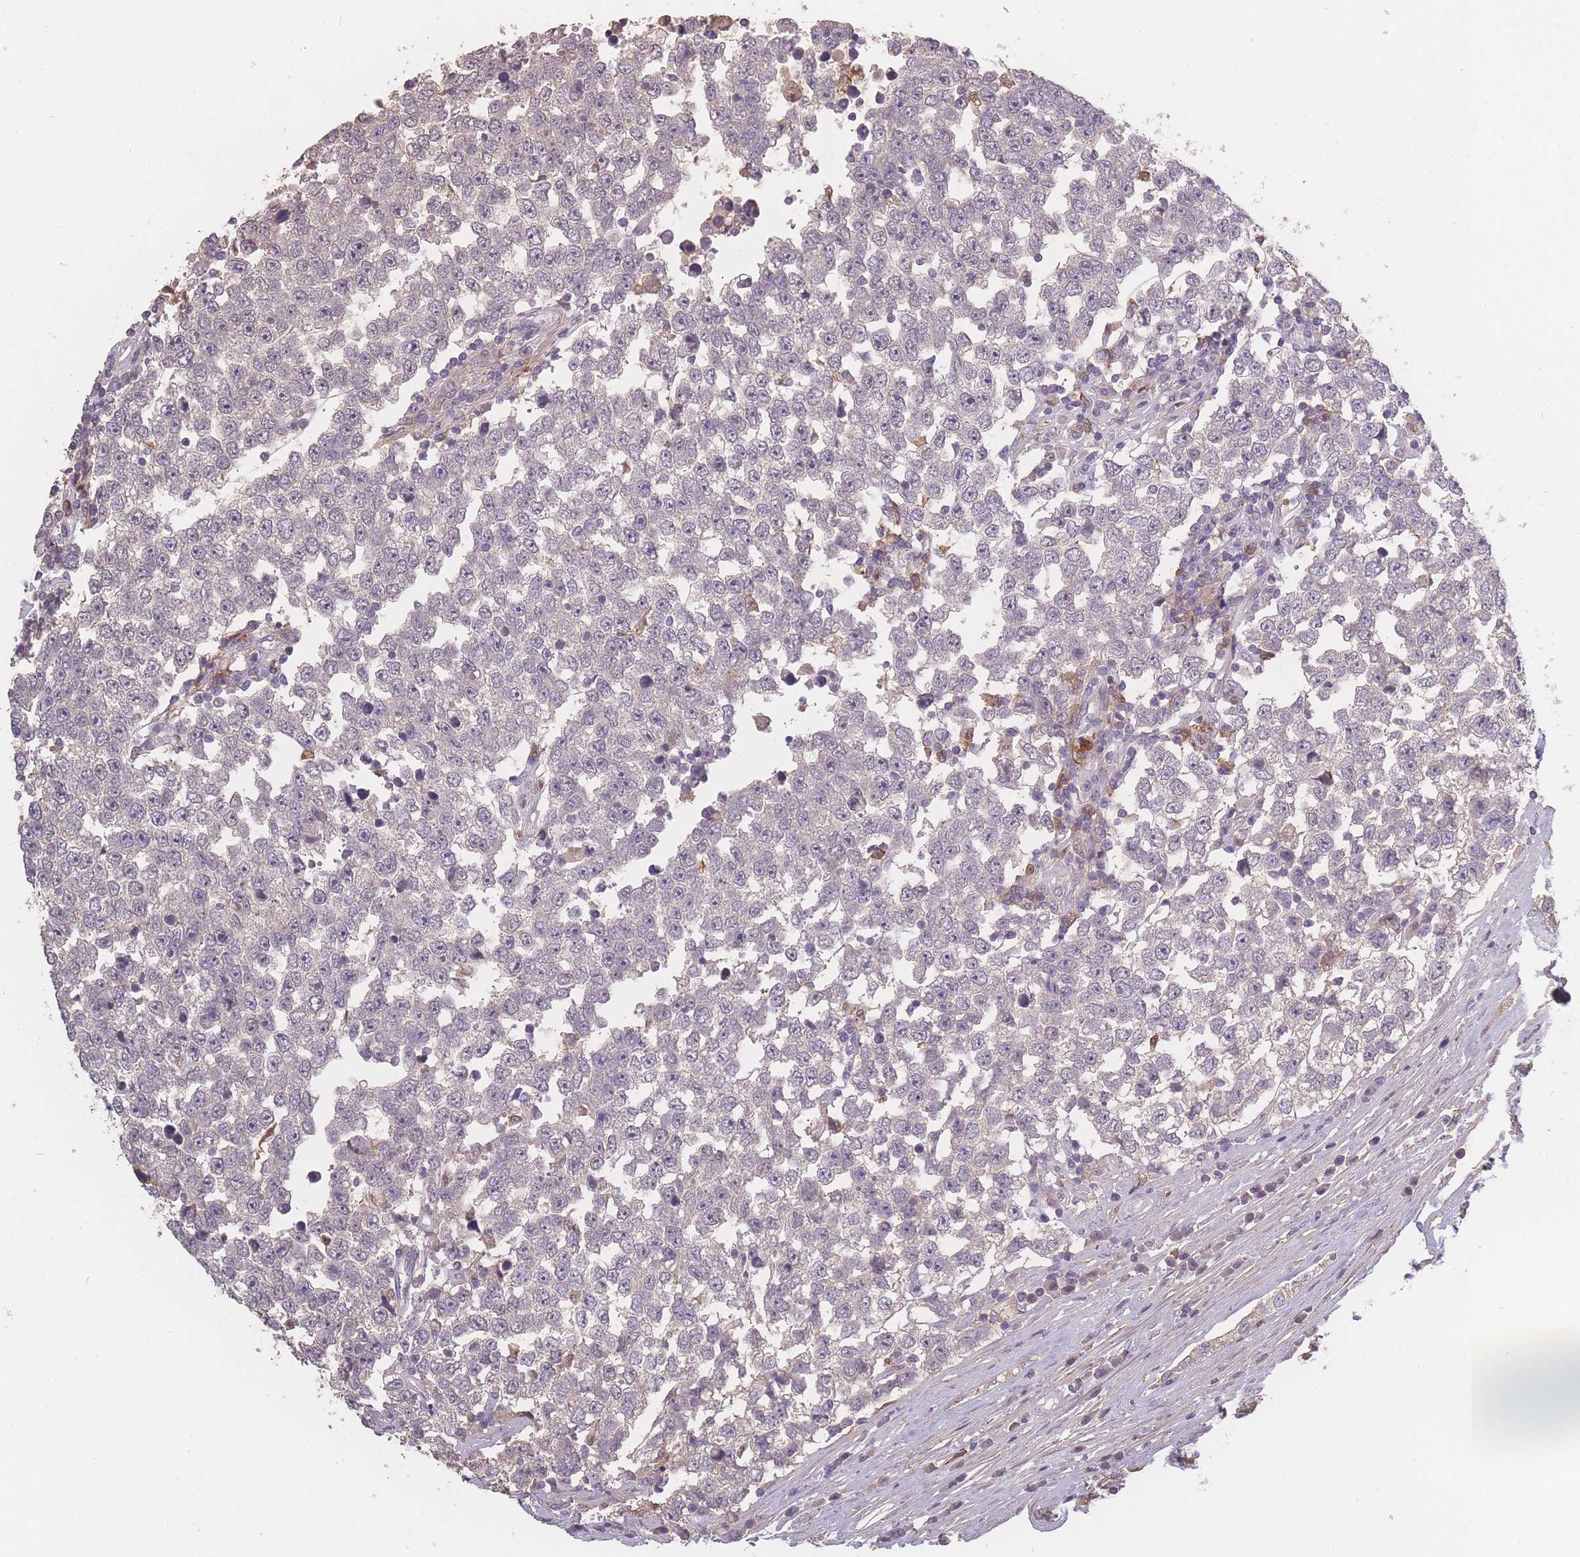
{"staining": {"intensity": "negative", "quantity": "none", "location": "none"}, "tissue": "testis cancer", "cell_type": "Tumor cells", "image_type": "cancer", "snomed": [{"axis": "morphology", "description": "Seminoma, NOS"}, {"axis": "morphology", "description": "Carcinoma, Embryonal, NOS"}, {"axis": "topography", "description": "Testis"}], "caption": "An image of testis cancer (embryonal carcinoma) stained for a protein reveals no brown staining in tumor cells.", "gene": "BST1", "patient": {"sex": "male", "age": 28}}